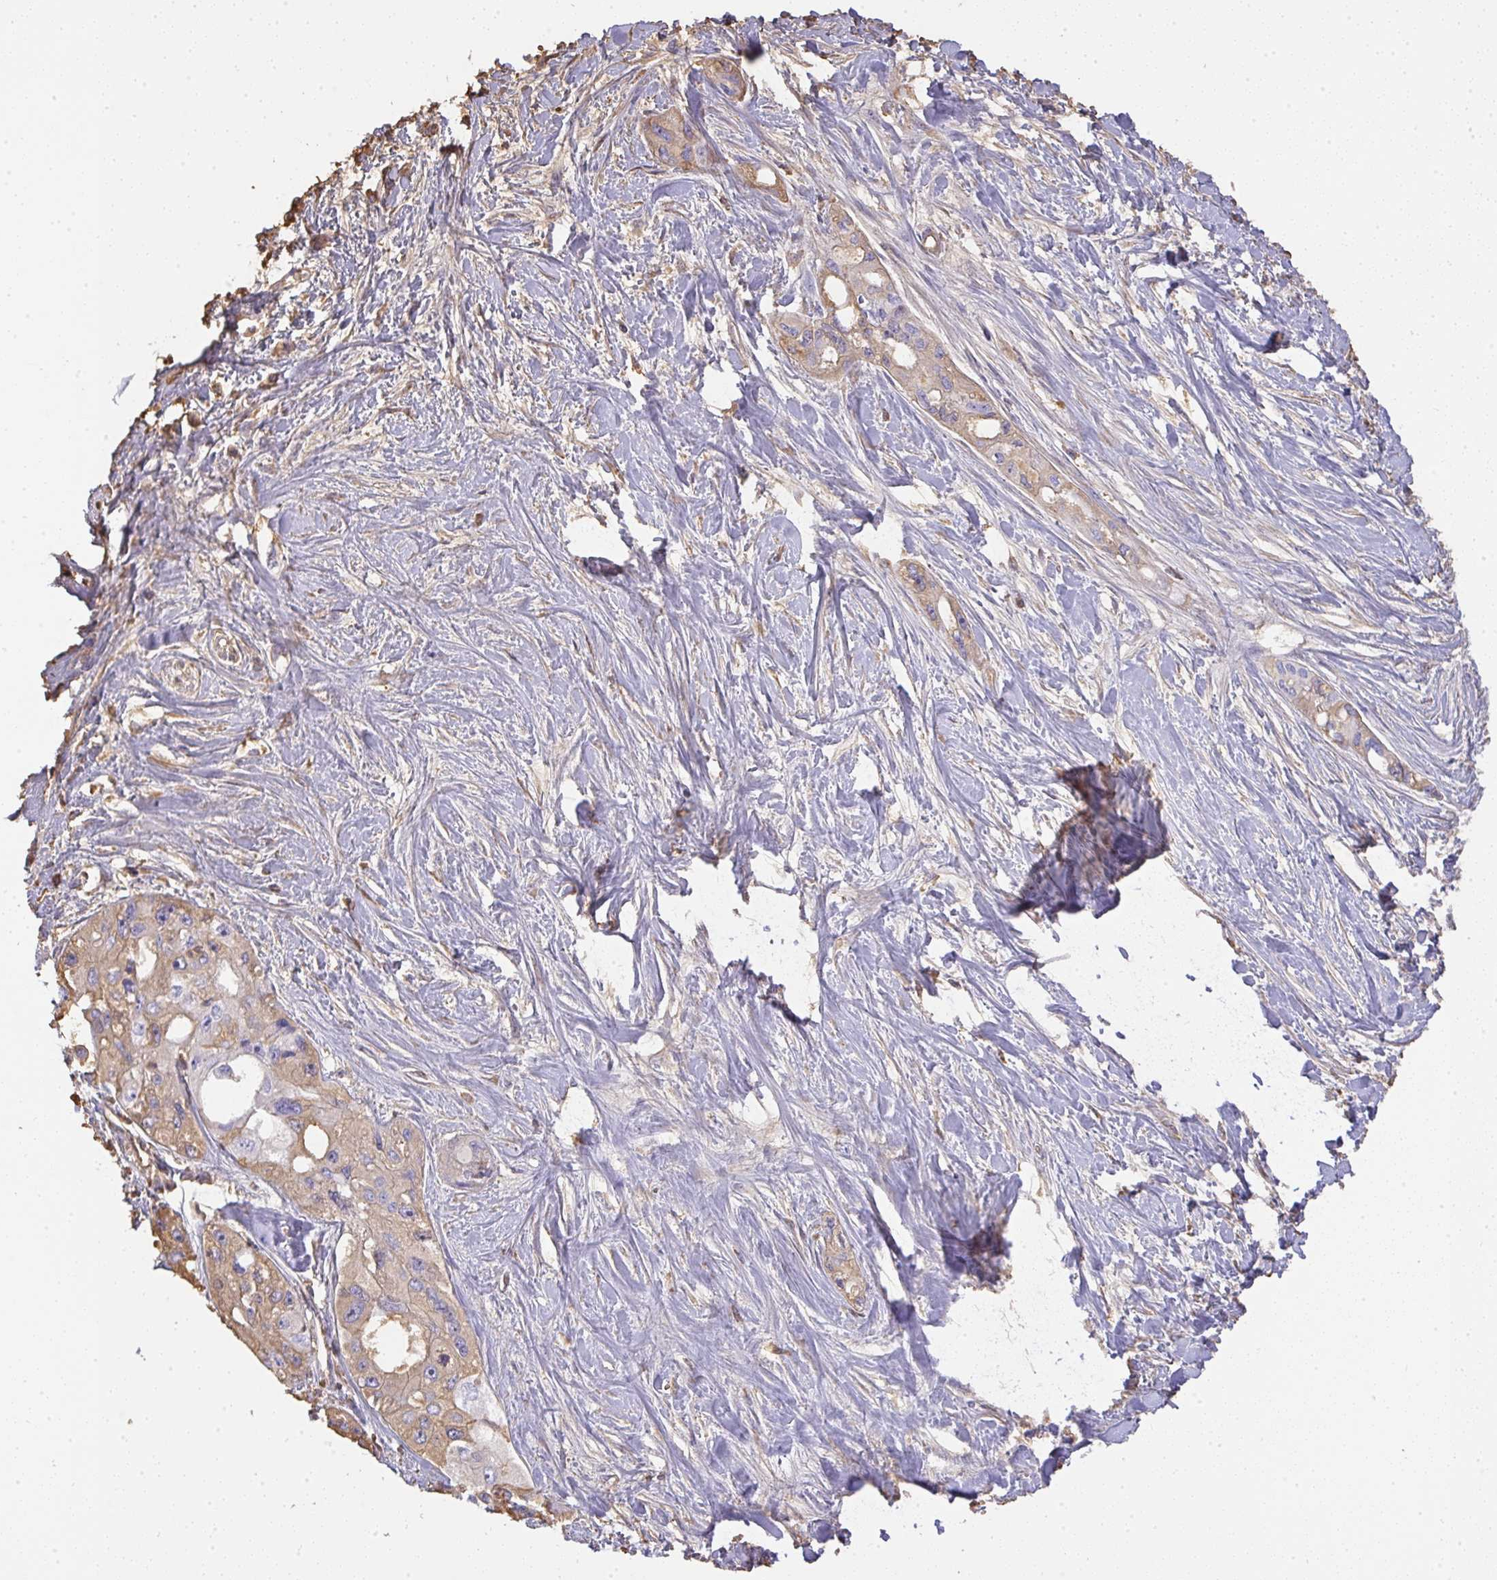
{"staining": {"intensity": "weak", "quantity": "25%-75%", "location": "cytoplasmic/membranous"}, "tissue": "pancreatic cancer", "cell_type": "Tumor cells", "image_type": "cancer", "snomed": [{"axis": "morphology", "description": "Adenocarcinoma, NOS"}, {"axis": "topography", "description": "Pancreas"}], "caption": "Pancreatic cancer stained with immunohistochemistry exhibits weak cytoplasmic/membranous positivity in approximately 25%-75% of tumor cells.", "gene": "SMYD5", "patient": {"sex": "female", "age": 50}}